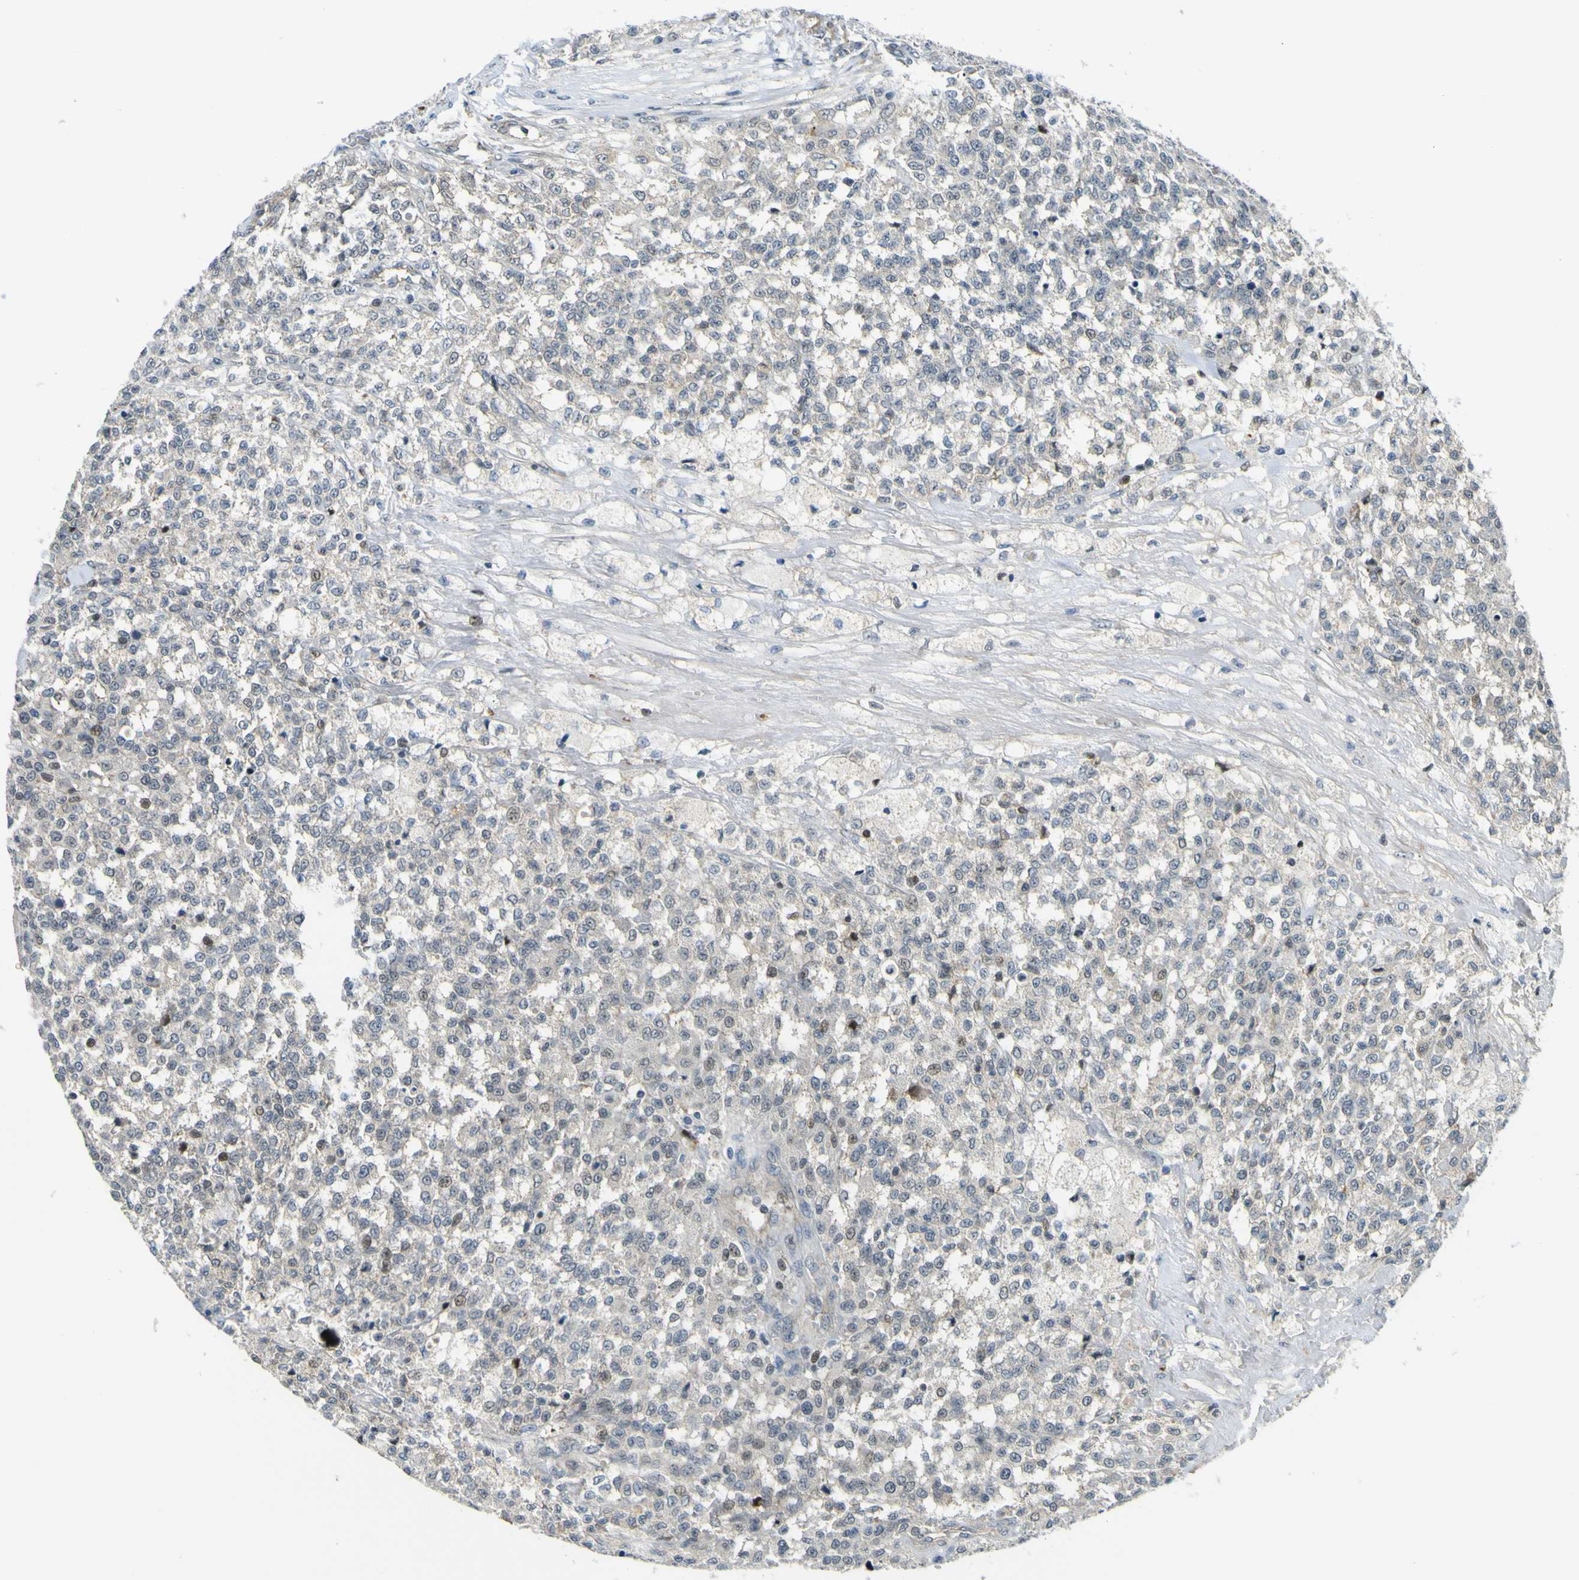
{"staining": {"intensity": "weak", "quantity": "<25%", "location": "nuclear"}, "tissue": "testis cancer", "cell_type": "Tumor cells", "image_type": "cancer", "snomed": [{"axis": "morphology", "description": "Seminoma, NOS"}, {"axis": "topography", "description": "Testis"}], "caption": "The immunohistochemistry (IHC) micrograph has no significant expression in tumor cells of testis seminoma tissue.", "gene": "KDM7A", "patient": {"sex": "male", "age": 59}}